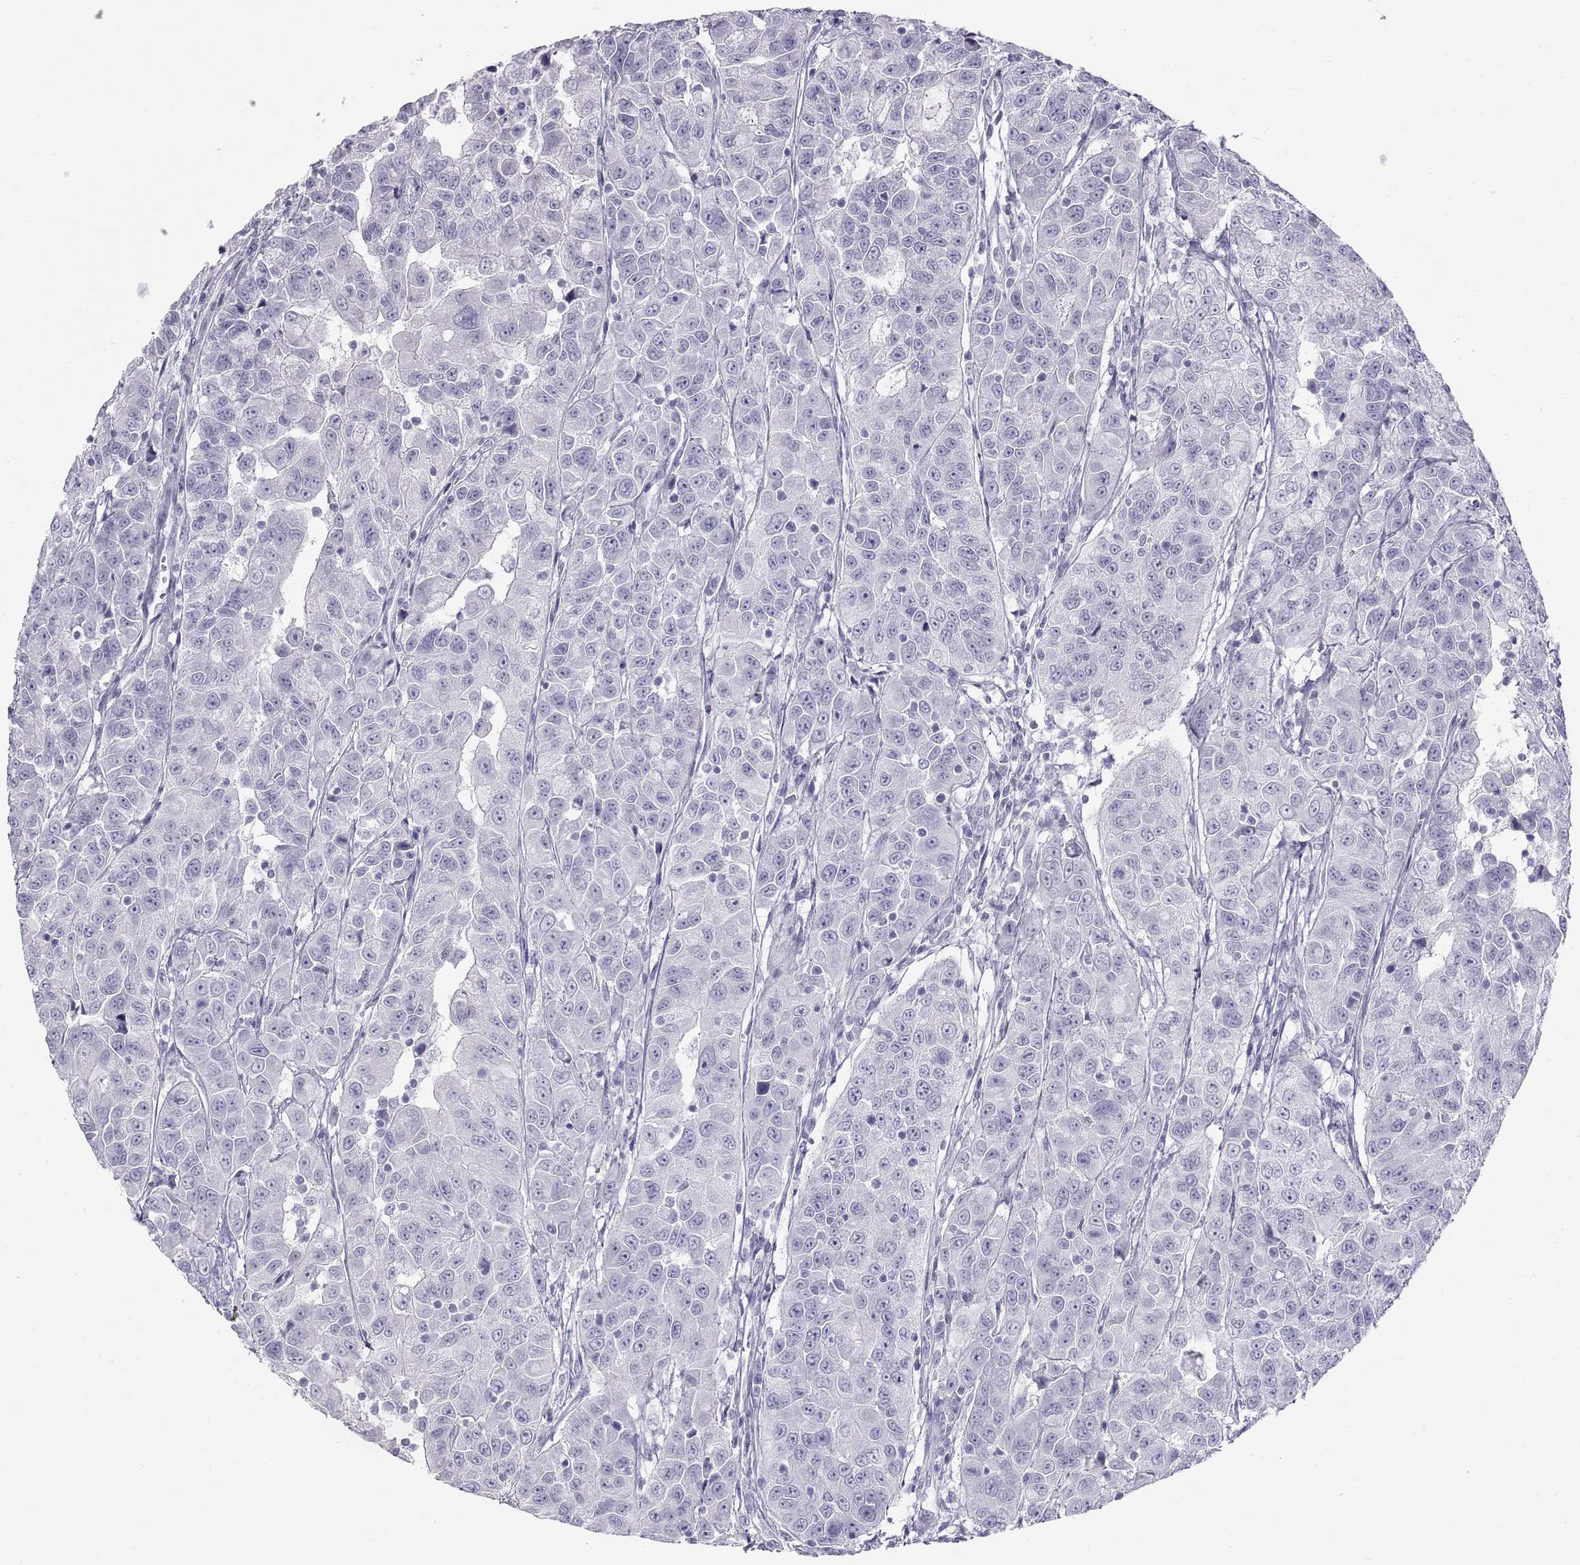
{"staining": {"intensity": "negative", "quantity": "none", "location": "none"}, "tissue": "urothelial cancer", "cell_type": "Tumor cells", "image_type": "cancer", "snomed": [{"axis": "morphology", "description": "Urothelial carcinoma, NOS"}, {"axis": "morphology", "description": "Urothelial carcinoma, High grade"}, {"axis": "topography", "description": "Urinary bladder"}], "caption": "High power microscopy micrograph of an immunohistochemistry photomicrograph of high-grade urothelial carcinoma, revealing no significant staining in tumor cells.", "gene": "SEMG1", "patient": {"sex": "female", "age": 73}}